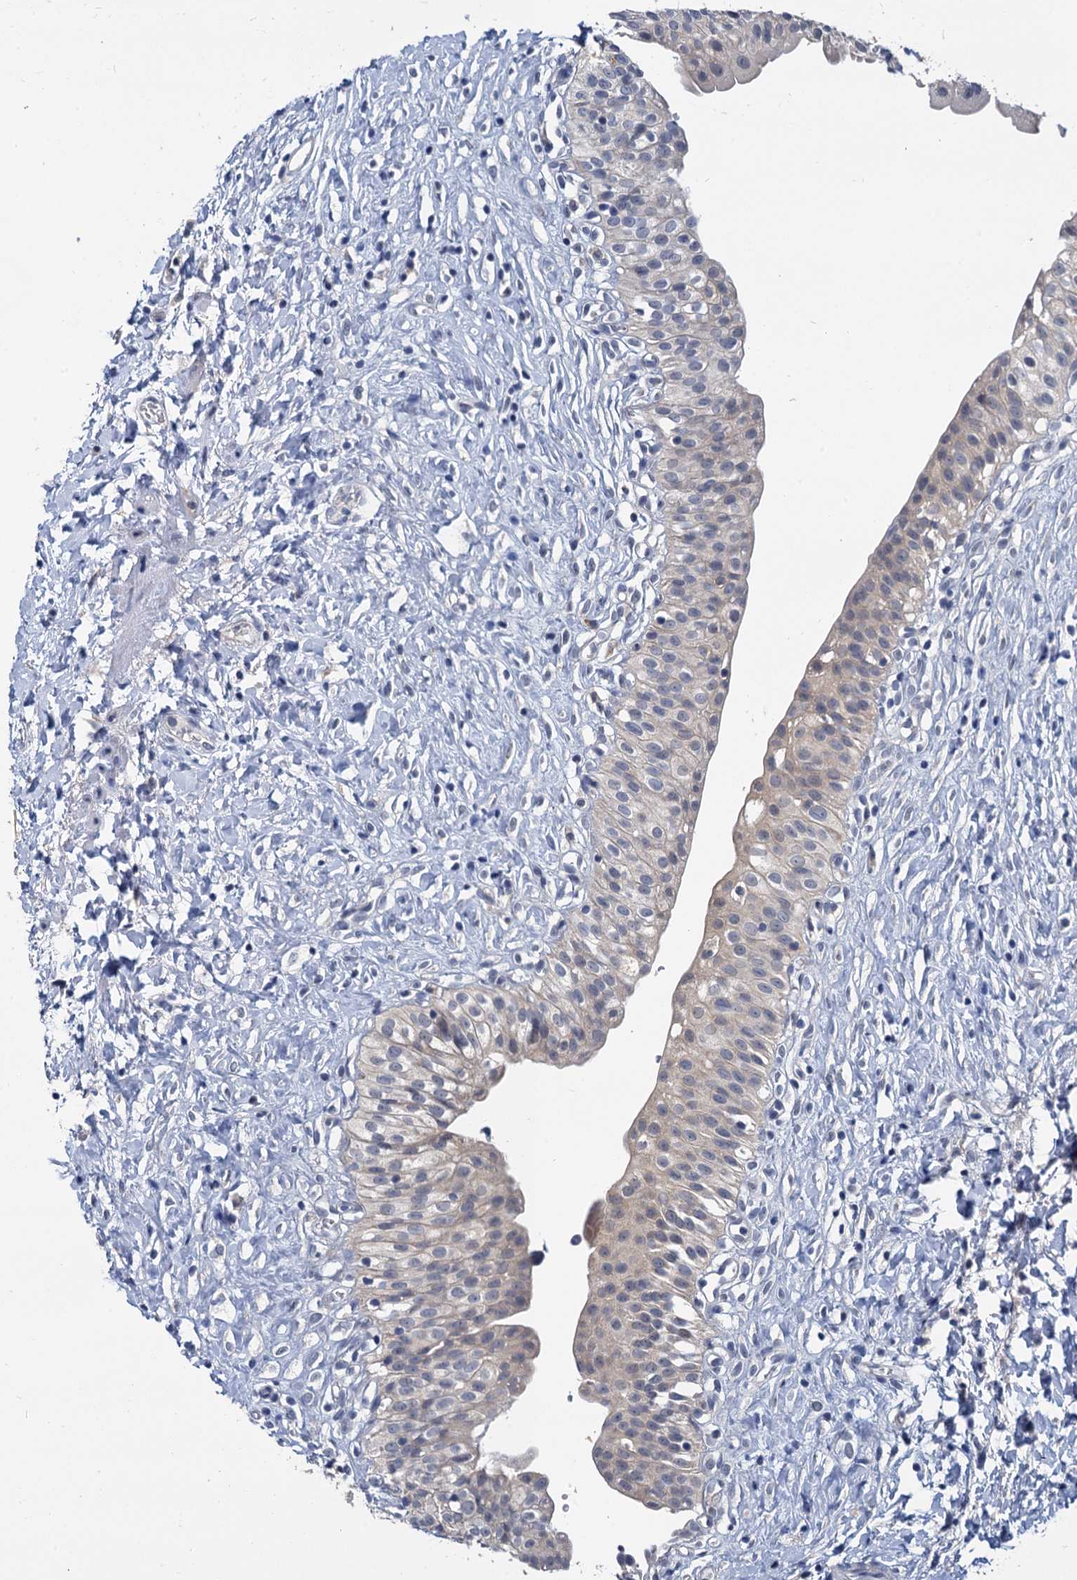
{"staining": {"intensity": "negative", "quantity": "none", "location": "none"}, "tissue": "urinary bladder", "cell_type": "Urothelial cells", "image_type": "normal", "snomed": [{"axis": "morphology", "description": "Normal tissue, NOS"}, {"axis": "topography", "description": "Urinary bladder"}], "caption": "Immunohistochemistry (IHC) of unremarkable urinary bladder reveals no positivity in urothelial cells.", "gene": "ANKRD42", "patient": {"sex": "male", "age": 51}}